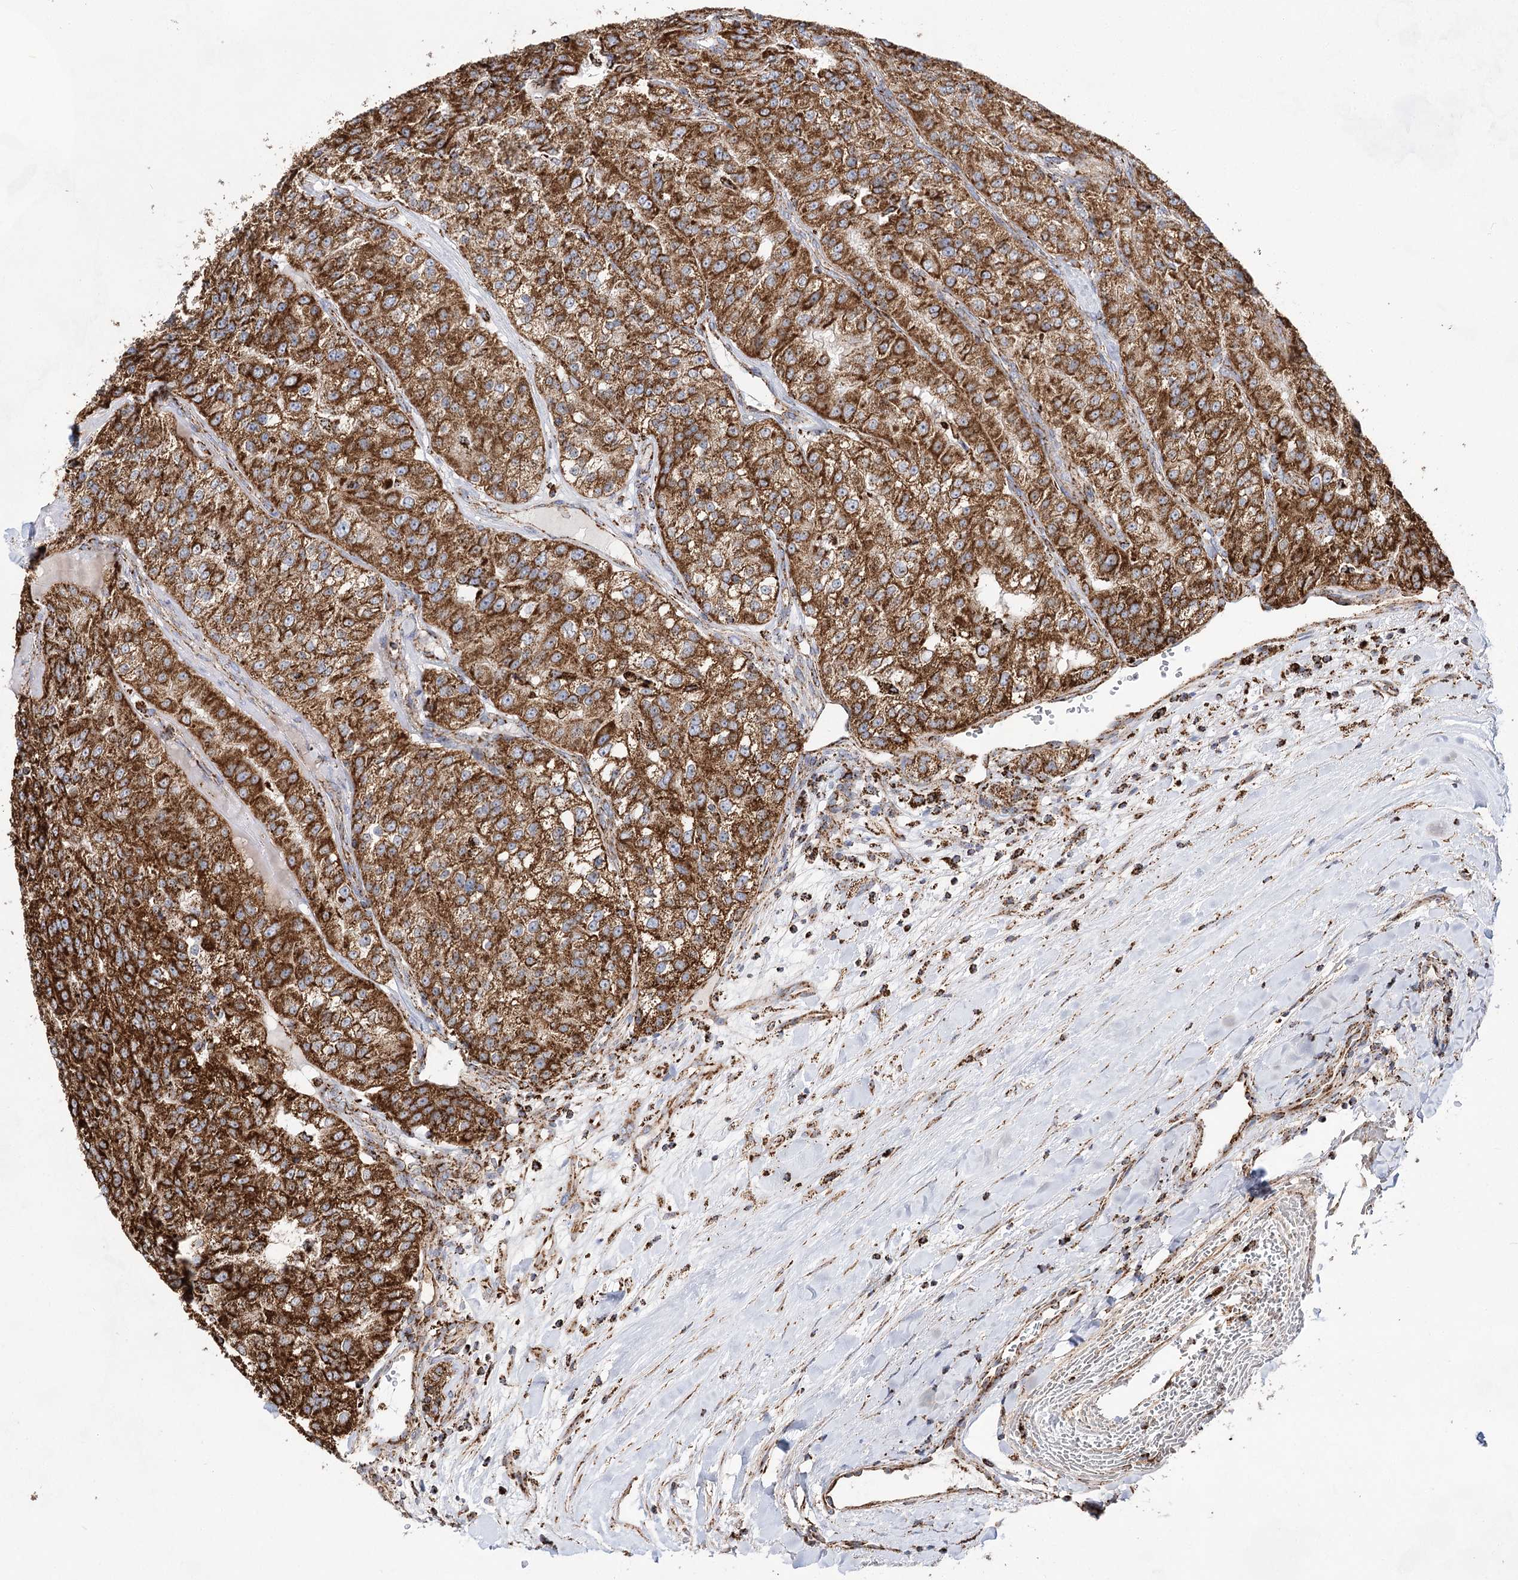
{"staining": {"intensity": "strong", "quantity": ">75%", "location": "cytoplasmic/membranous"}, "tissue": "renal cancer", "cell_type": "Tumor cells", "image_type": "cancer", "snomed": [{"axis": "morphology", "description": "Adenocarcinoma, NOS"}, {"axis": "topography", "description": "Kidney"}], "caption": "A histopathology image showing strong cytoplasmic/membranous positivity in approximately >75% of tumor cells in renal adenocarcinoma, as visualized by brown immunohistochemical staining.", "gene": "NADK2", "patient": {"sex": "female", "age": 63}}